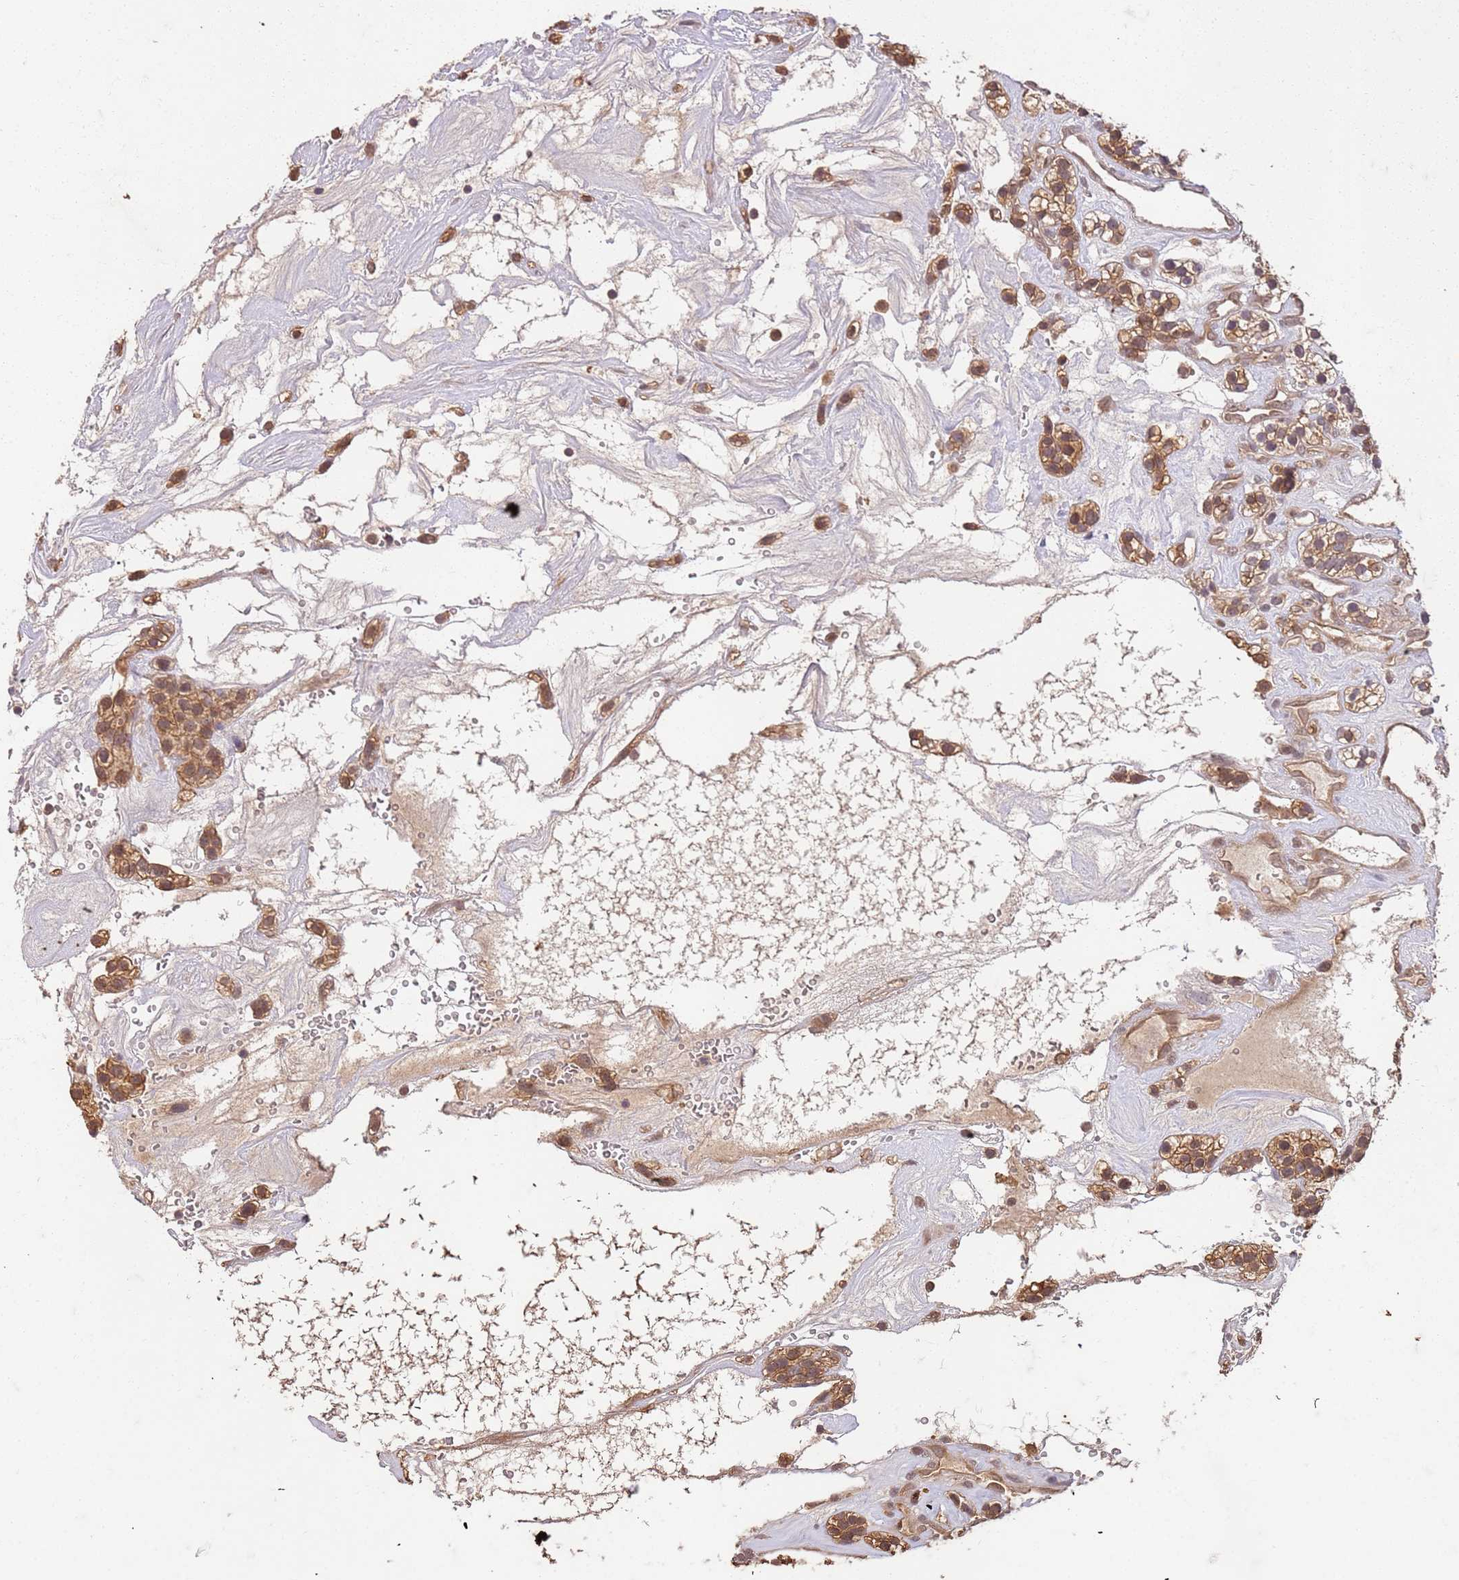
{"staining": {"intensity": "moderate", "quantity": ">75%", "location": "cytoplasmic/membranous,nuclear"}, "tissue": "renal cancer", "cell_type": "Tumor cells", "image_type": "cancer", "snomed": [{"axis": "morphology", "description": "Adenocarcinoma, NOS"}, {"axis": "topography", "description": "Kidney"}], "caption": "Protein analysis of renal cancer (adenocarcinoma) tissue shows moderate cytoplasmic/membranous and nuclear staining in approximately >75% of tumor cells.", "gene": "UBE3A", "patient": {"sex": "female", "age": 57}}